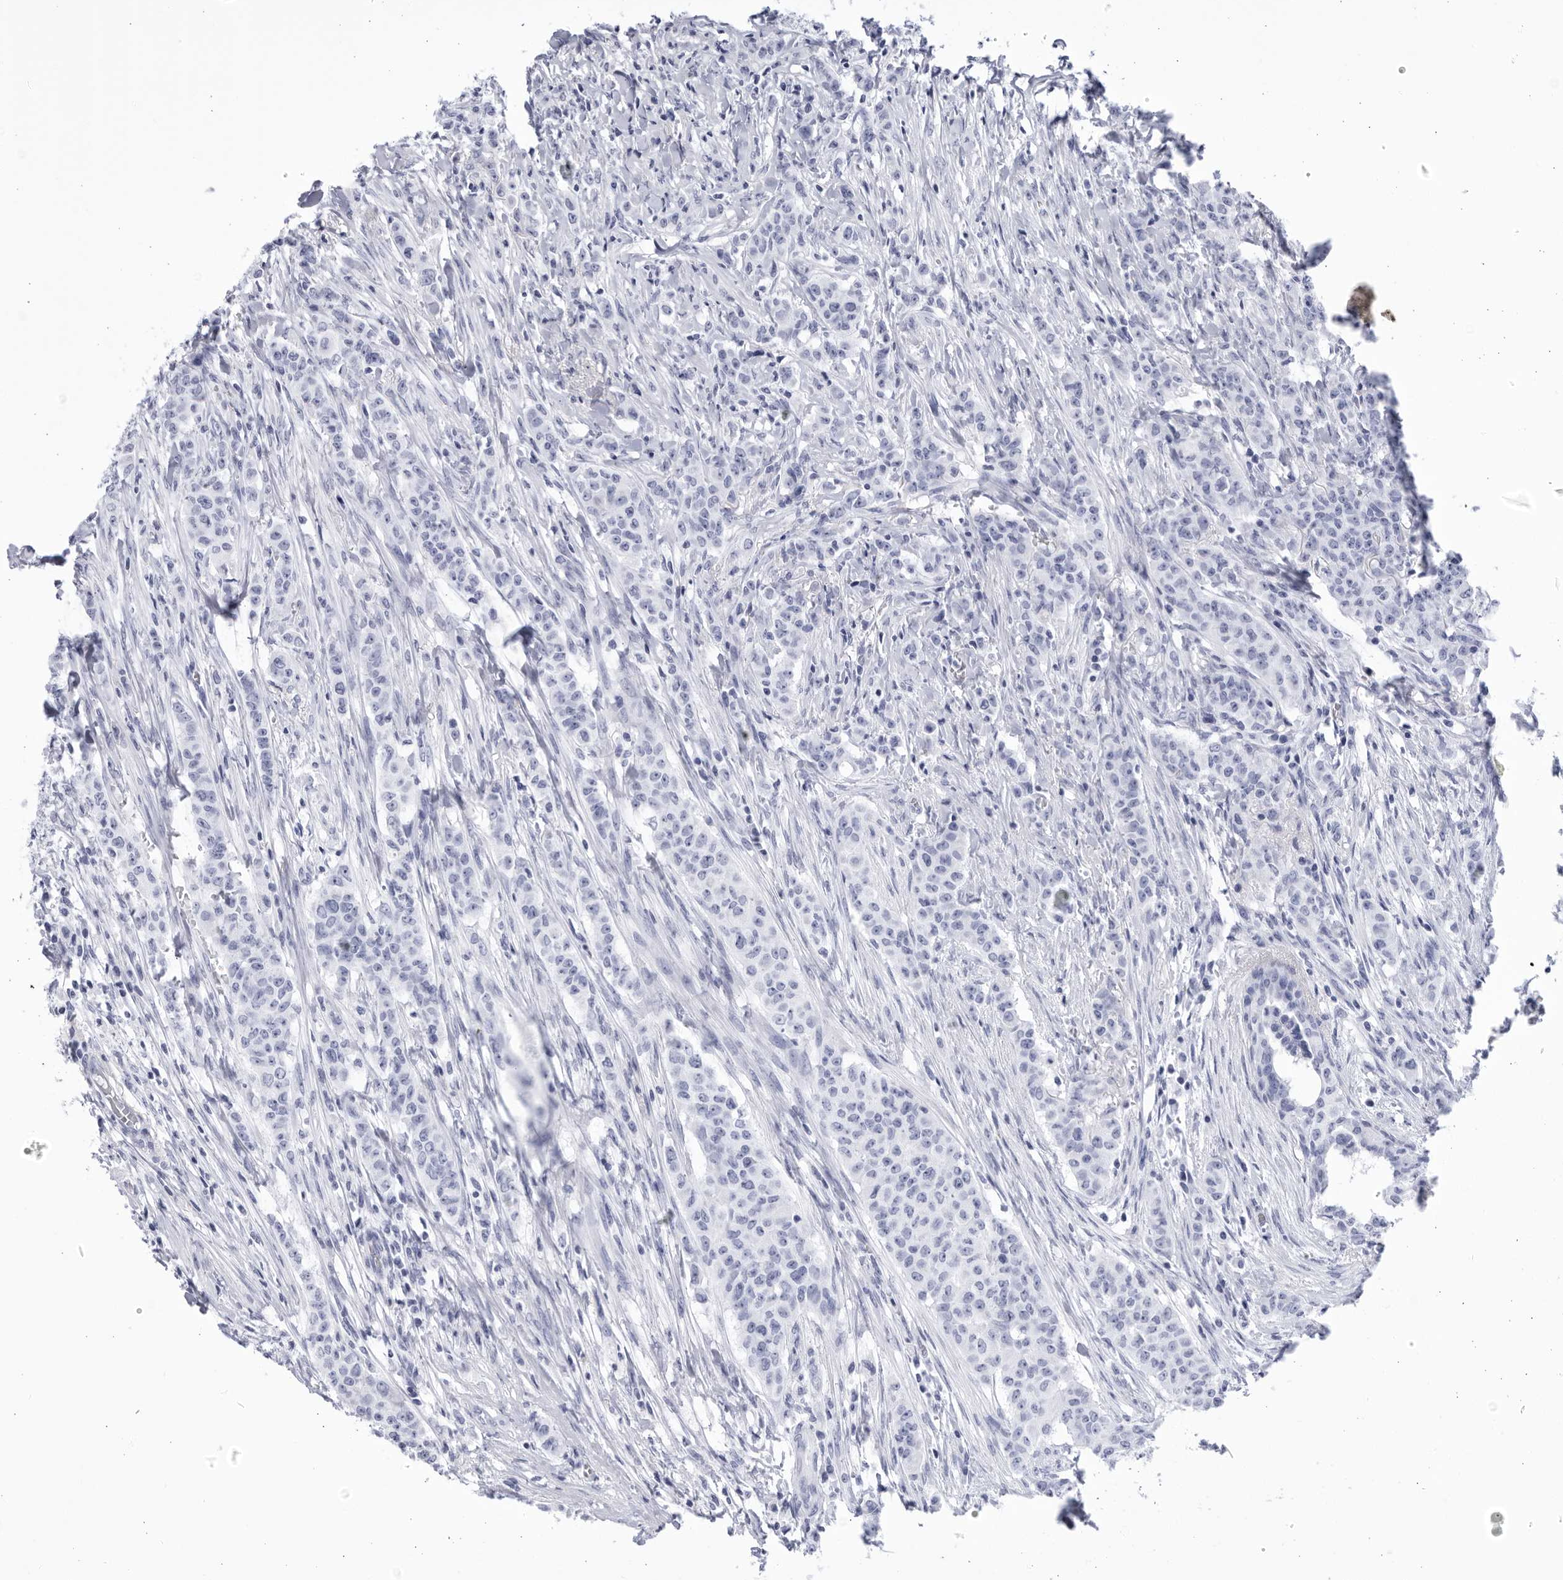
{"staining": {"intensity": "negative", "quantity": "none", "location": "none"}, "tissue": "breast cancer", "cell_type": "Tumor cells", "image_type": "cancer", "snomed": [{"axis": "morphology", "description": "Duct carcinoma"}, {"axis": "topography", "description": "Breast"}], "caption": "High magnification brightfield microscopy of breast cancer (intraductal carcinoma) stained with DAB (3,3'-diaminobenzidine) (brown) and counterstained with hematoxylin (blue): tumor cells show no significant expression. (Brightfield microscopy of DAB (3,3'-diaminobenzidine) immunohistochemistry (IHC) at high magnification).", "gene": "CCDC181", "patient": {"sex": "female", "age": 40}}